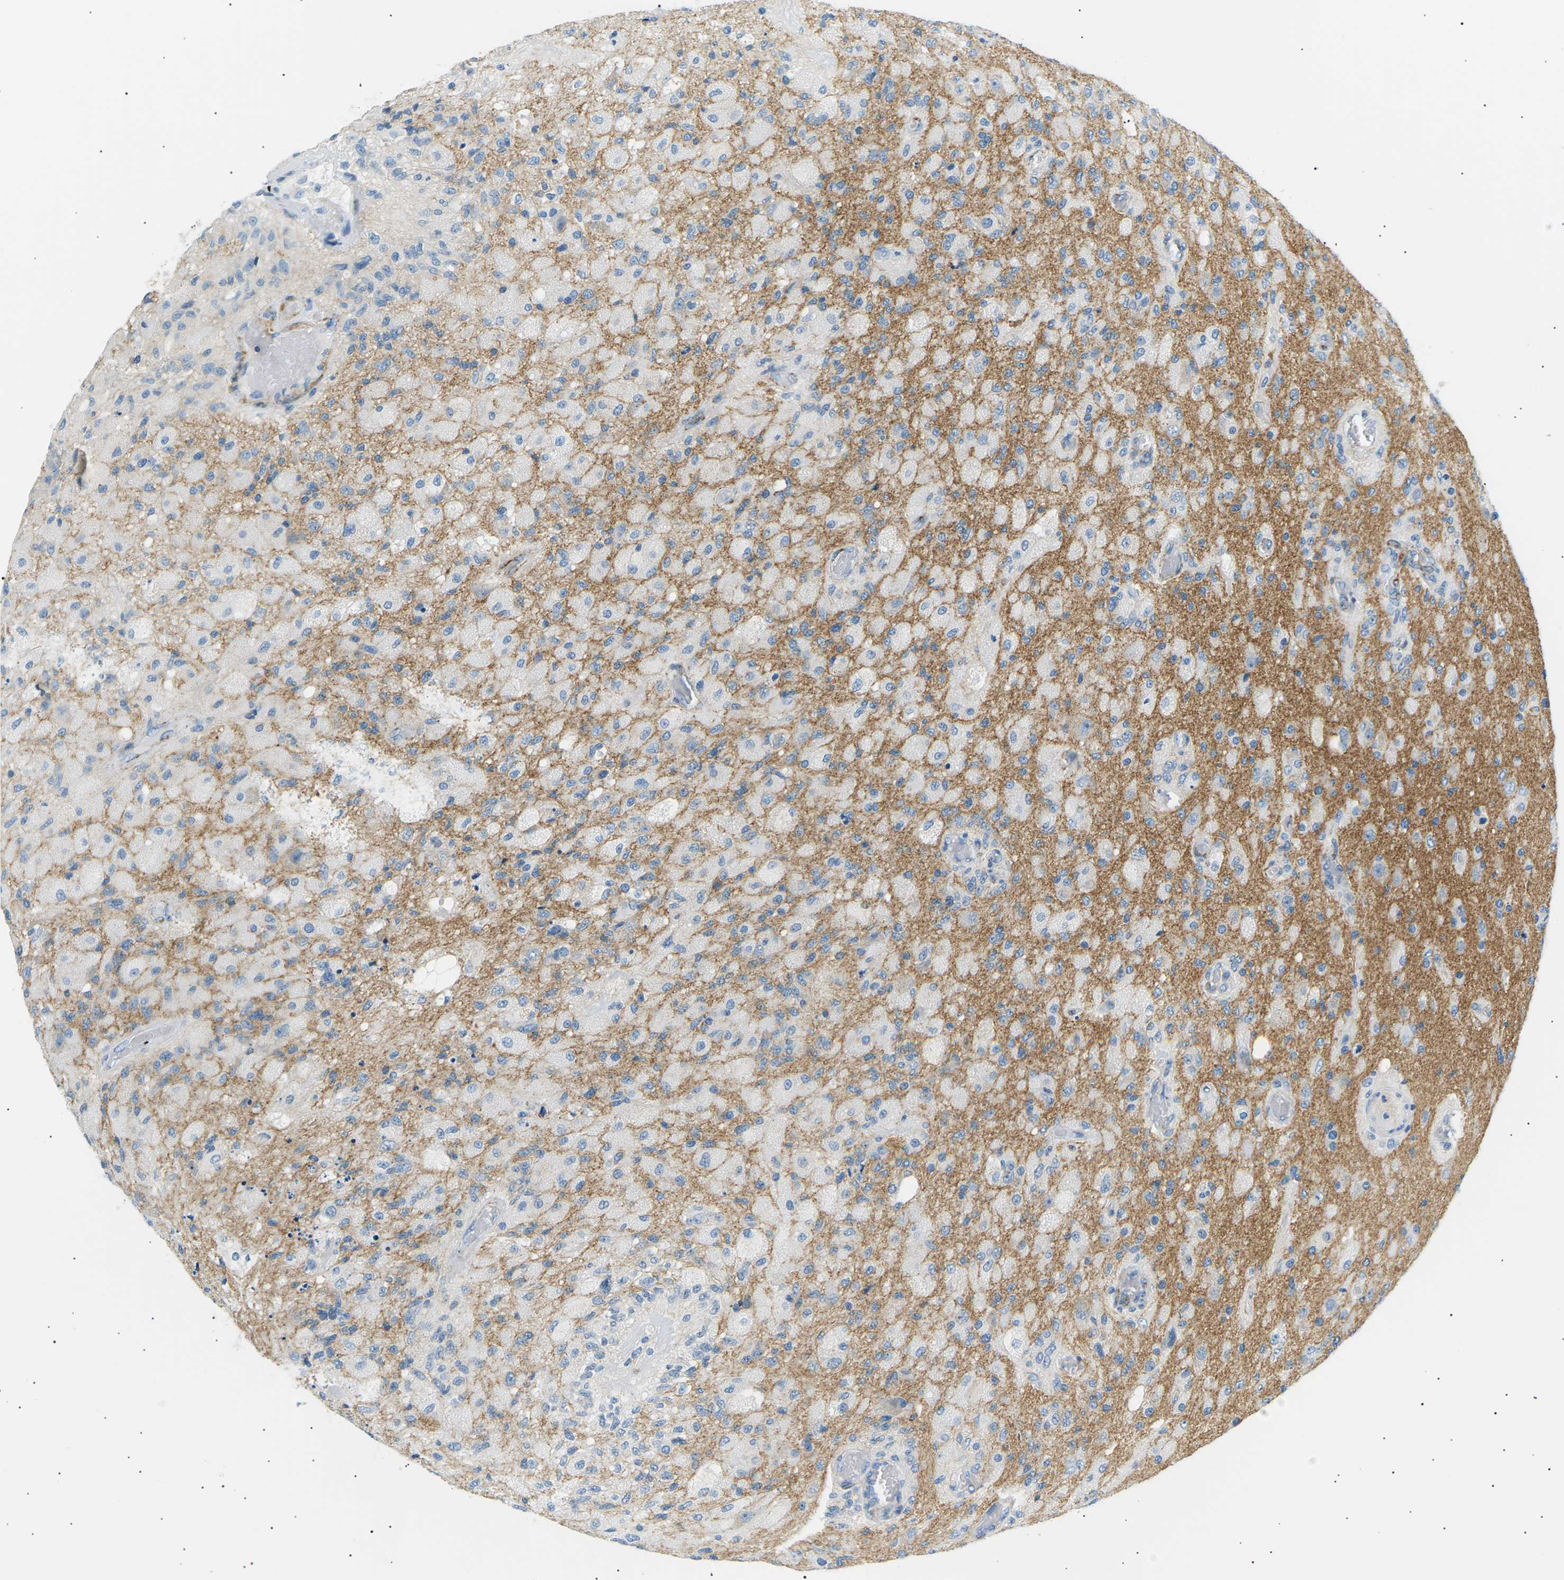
{"staining": {"intensity": "negative", "quantity": "none", "location": "none"}, "tissue": "glioma", "cell_type": "Tumor cells", "image_type": "cancer", "snomed": [{"axis": "morphology", "description": "Normal tissue, NOS"}, {"axis": "morphology", "description": "Glioma, malignant, High grade"}, {"axis": "topography", "description": "Cerebral cortex"}], "caption": "Immunohistochemical staining of human malignant glioma (high-grade) displays no significant positivity in tumor cells.", "gene": "SEPTIN5", "patient": {"sex": "male", "age": 77}}